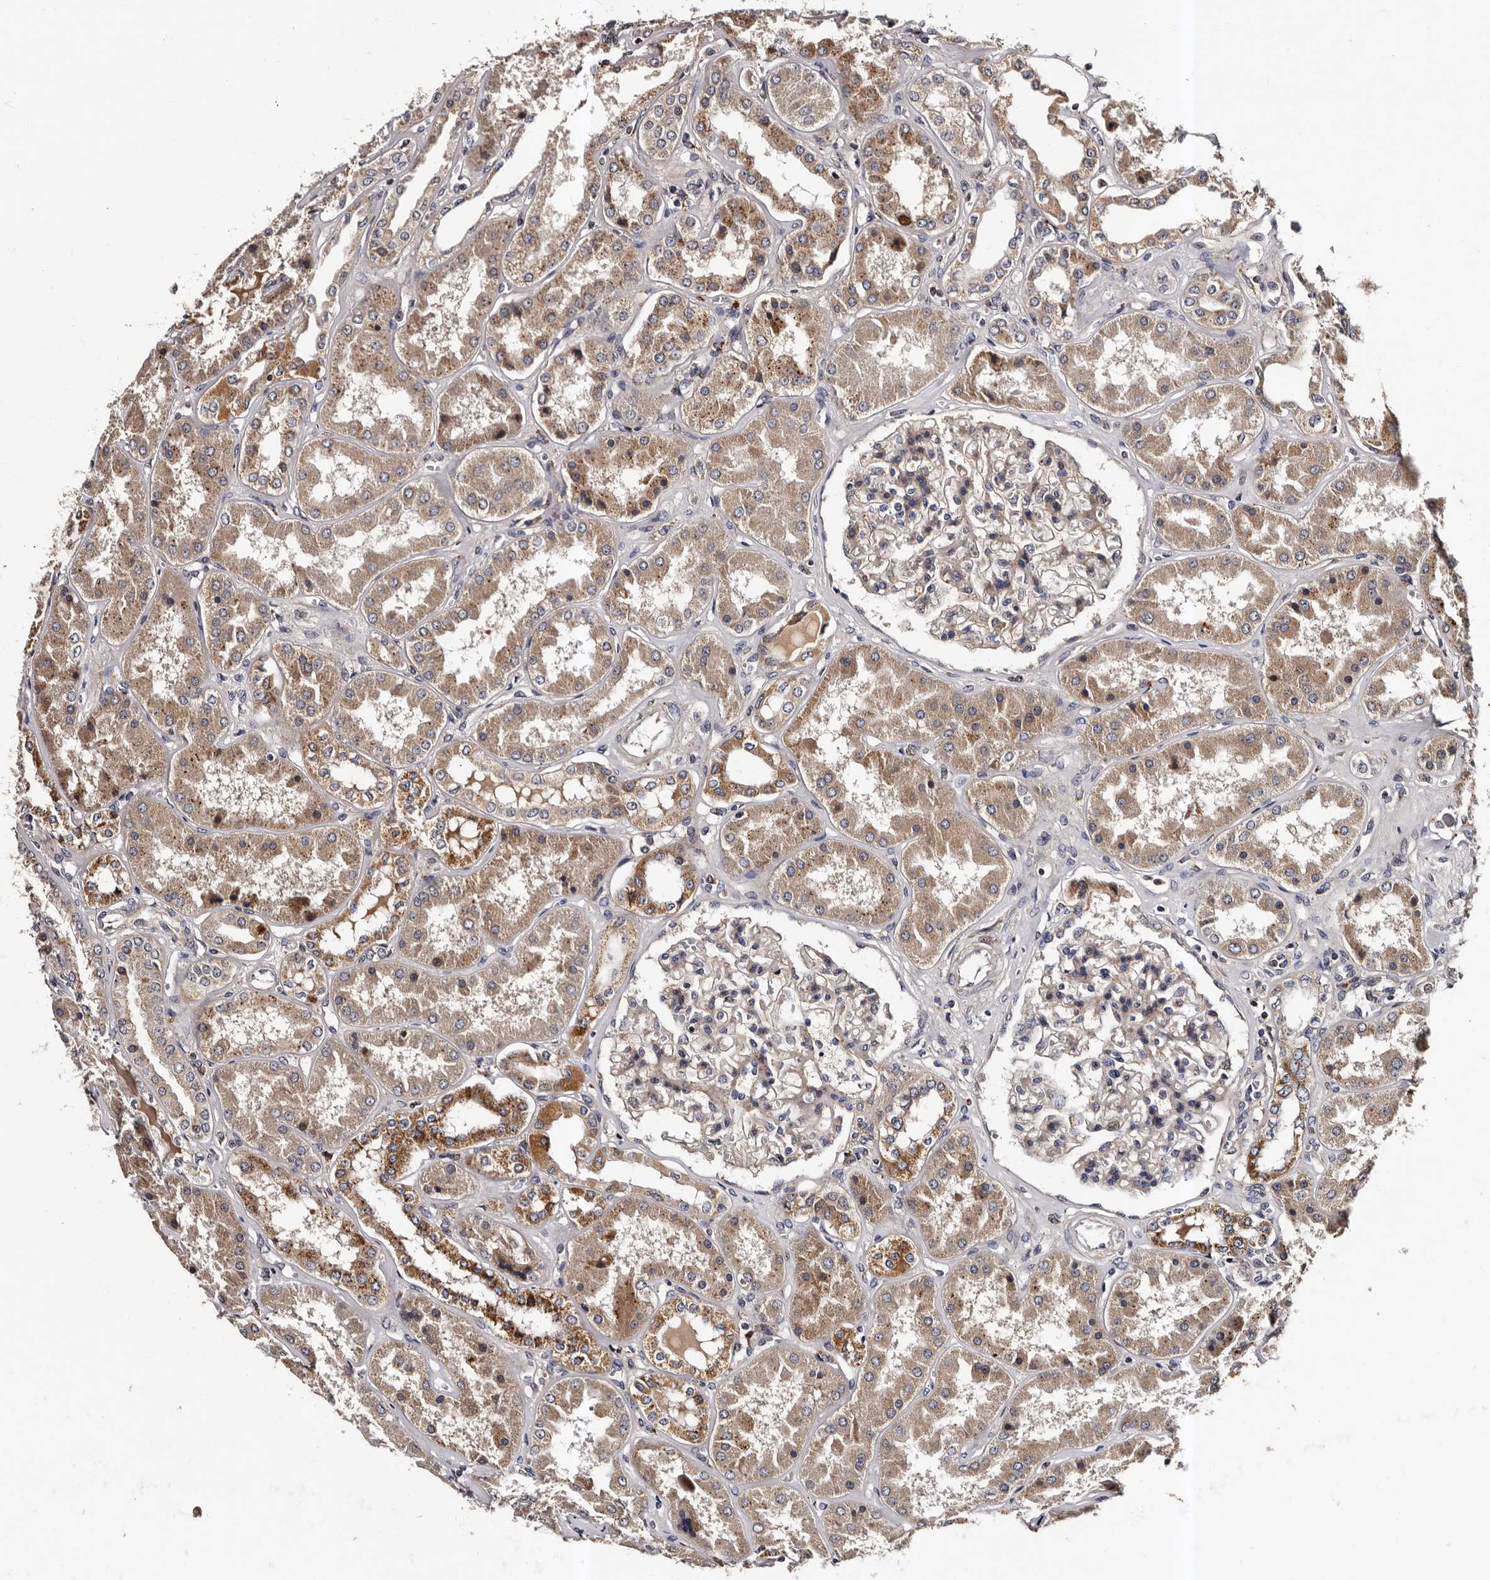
{"staining": {"intensity": "weak", "quantity": "25%-75%", "location": "cytoplasmic/membranous"}, "tissue": "kidney", "cell_type": "Cells in glomeruli", "image_type": "normal", "snomed": [{"axis": "morphology", "description": "Normal tissue, NOS"}, {"axis": "topography", "description": "Kidney"}], "caption": "Immunohistochemical staining of normal kidney displays weak cytoplasmic/membranous protein expression in about 25%-75% of cells in glomeruli.", "gene": "ADCK5", "patient": {"sex": "female", "age": 56}}